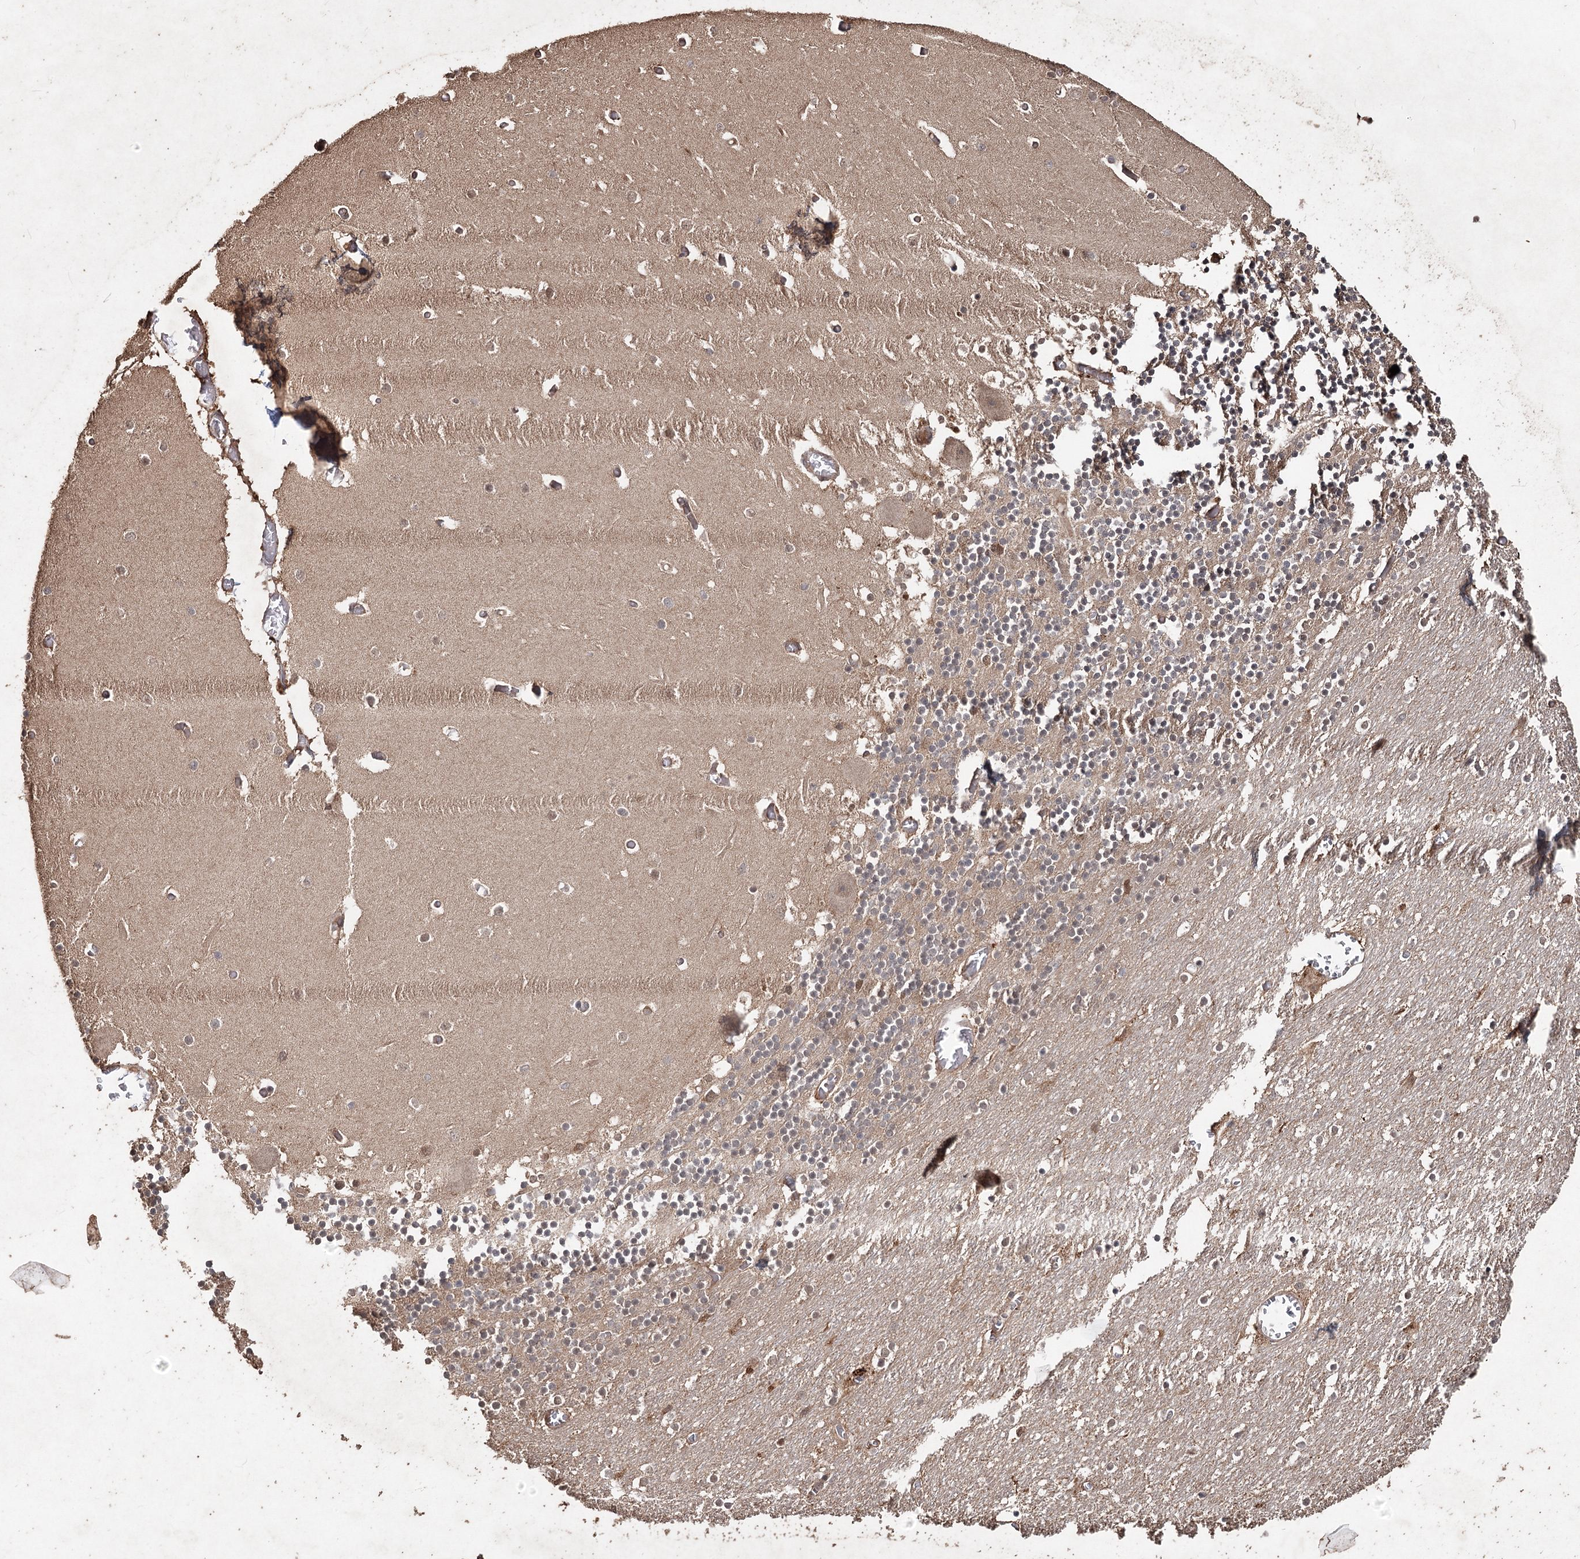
{"staining": {"intensity": "negative", "quantity": "none", "location": "none"}, "tissue": "cerebellum", "cell_type": "Cells in granular layer", "image_type": "normal", "snomed": [{"axis": "morphology", "description": "Normal tissue, NOS"}, {"axis": "topography", "description": "Cerebellum"}], "caption": "Cells in granular layer show no significant positivity in unremarkable cerebellum. (DAB immunohistochemistry visualized using brightfield microscopy, high magnification).", "gene": "FBXO7", "patient": {"sex": "female", "age": 28}}